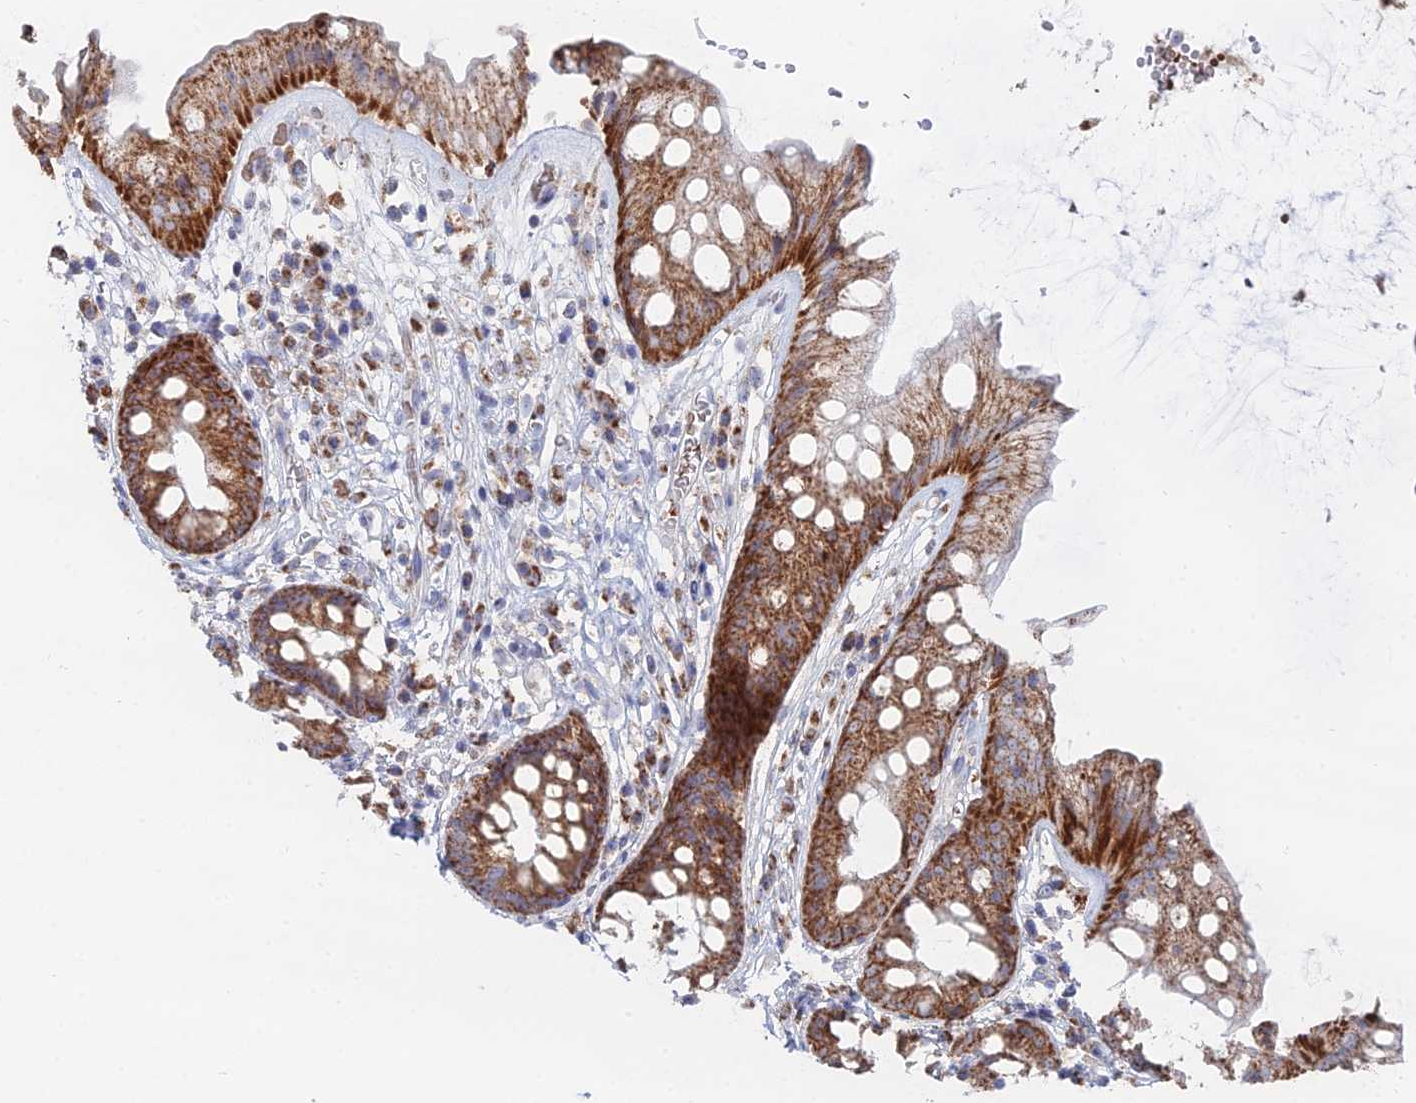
{"staining": {"intensity": "strong", "quantity": ">75%", "location": "cytoplasmic/membranous"}, "tissue": "rectum", "cell_type": "Glandular cells", "image_type": "normal", "snomed": [{"axis": "morphology", "description": "Normal tissue, NOS"}, {"axis": "topography", "description": "Rectum"}], "caption": "Benign rectum displays strong cytoplasmic/membranous staining in about >75% of glandular cells.", "gene": "MPC1", "patient": {"sex": "male", "age": 74}}